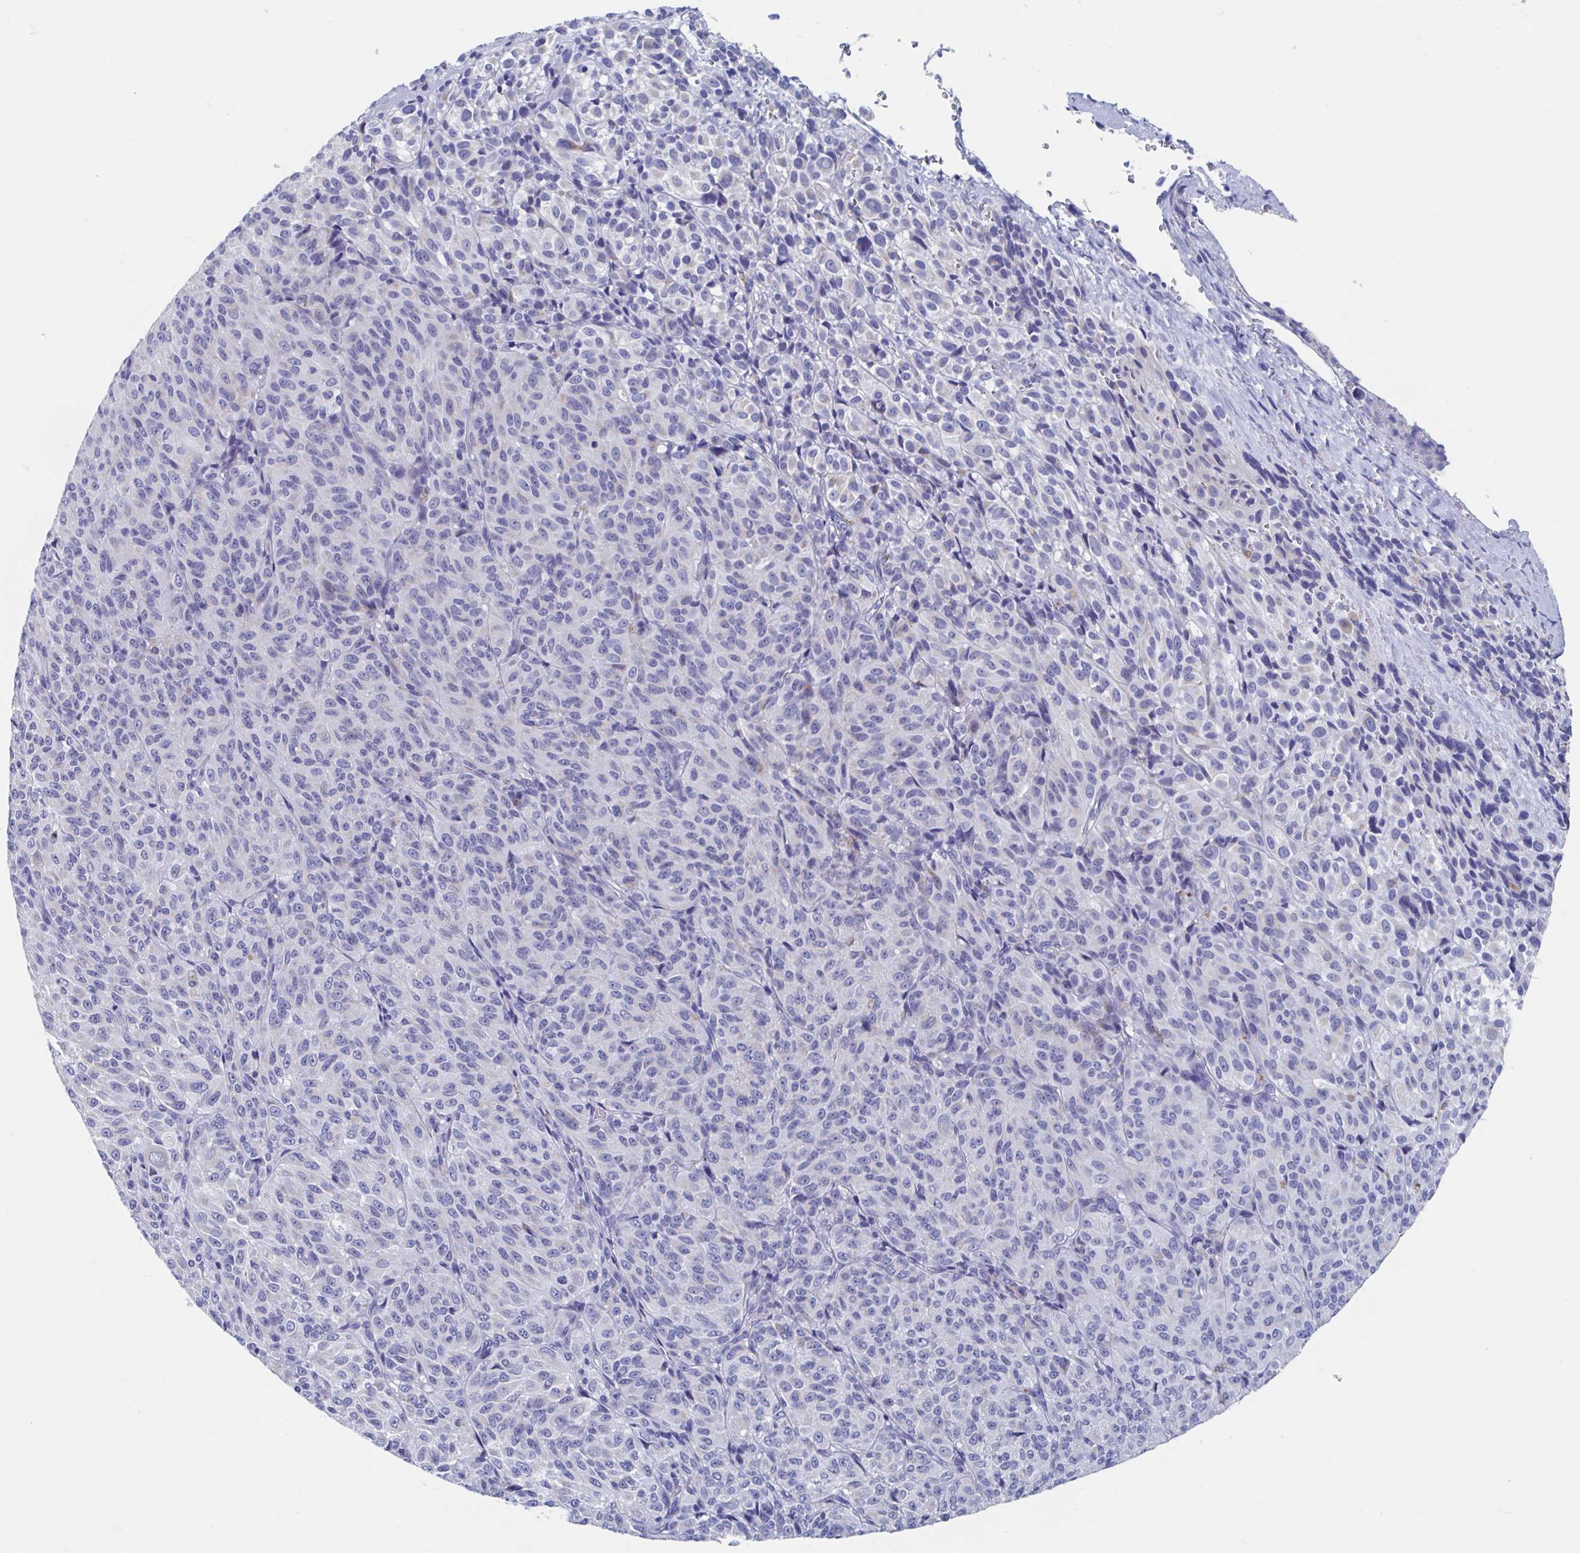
{"staining": {"intensity": "negative", "quantity": "none", "location": "none"}, "tissue": "melanoma", "cell_type": "Tumor cells", "image_type": "cancer", "snomed": [{"axis": "morphology", "description": "Malignant melanoma, Metastatic site"}, {"axis": "topography", "description": "Brain"}], "caption": "Tumor cells are negative for brown protein staining in melanoma.", "gene": "SHCBP1L", "patient": {"sex": "female", "age": 56}}